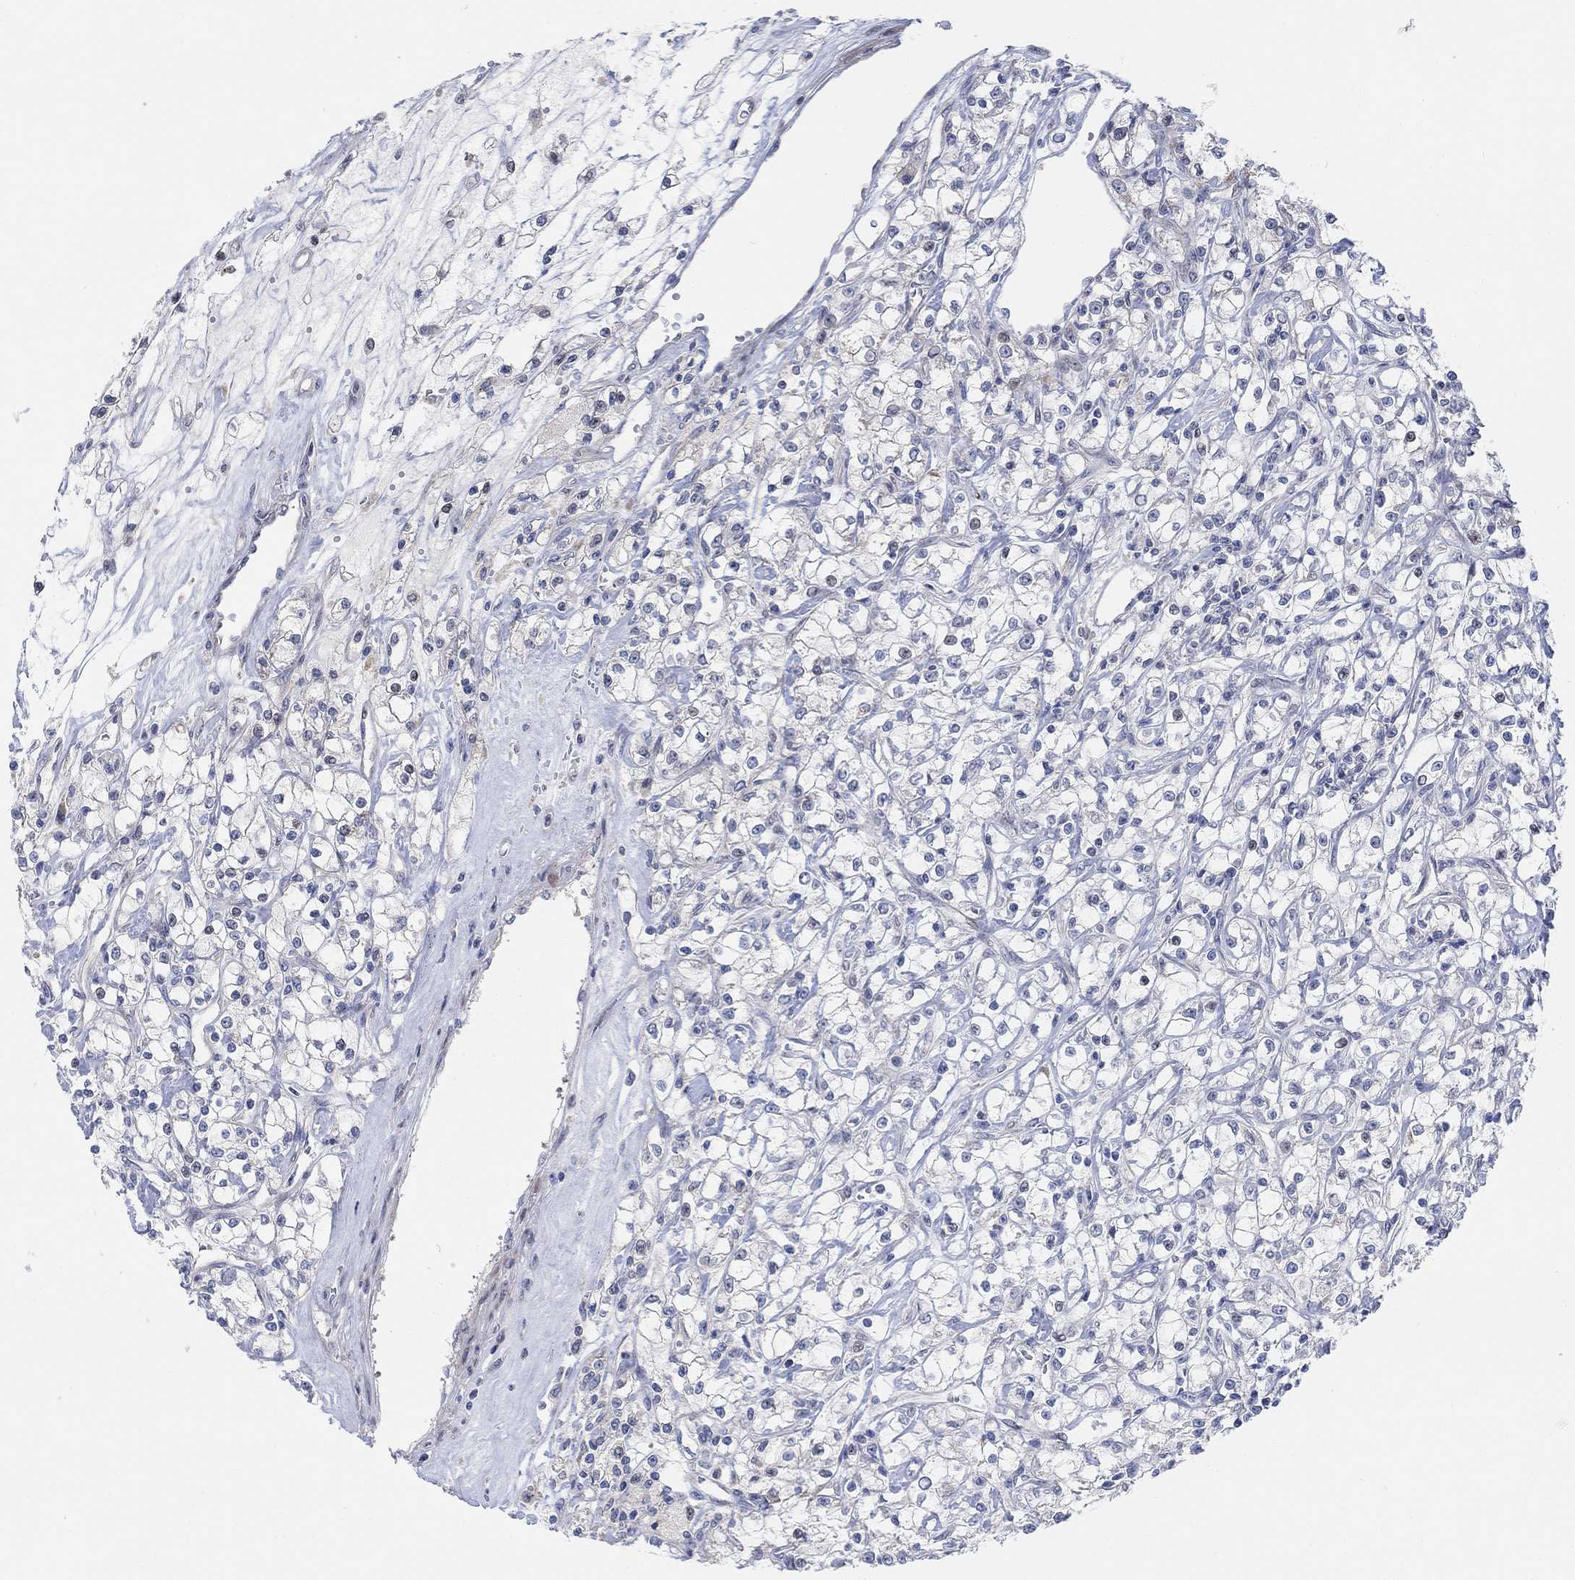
{"staining": {"intensity": "moderate", "quantity": "<25%", "location": "cytoplasmic/membranous"}, "tissue": "renal cancer", "cell_type": "Tumor cells", "image_type": "cancer", "snomed": [{"axis": "morphology", "description": "Adenocarcinoma, NOS"}, {"axis": "topography", "description": "Kidney"}], "caption": "Renal adenocarcinoma was stained to show a protein in brown. There is low levels of moderate cytoplasmic/membranous expression in approximately <25% of tumor cells.", "gene": "CNTF", "patient": {"sex": "female", "age": 59}}